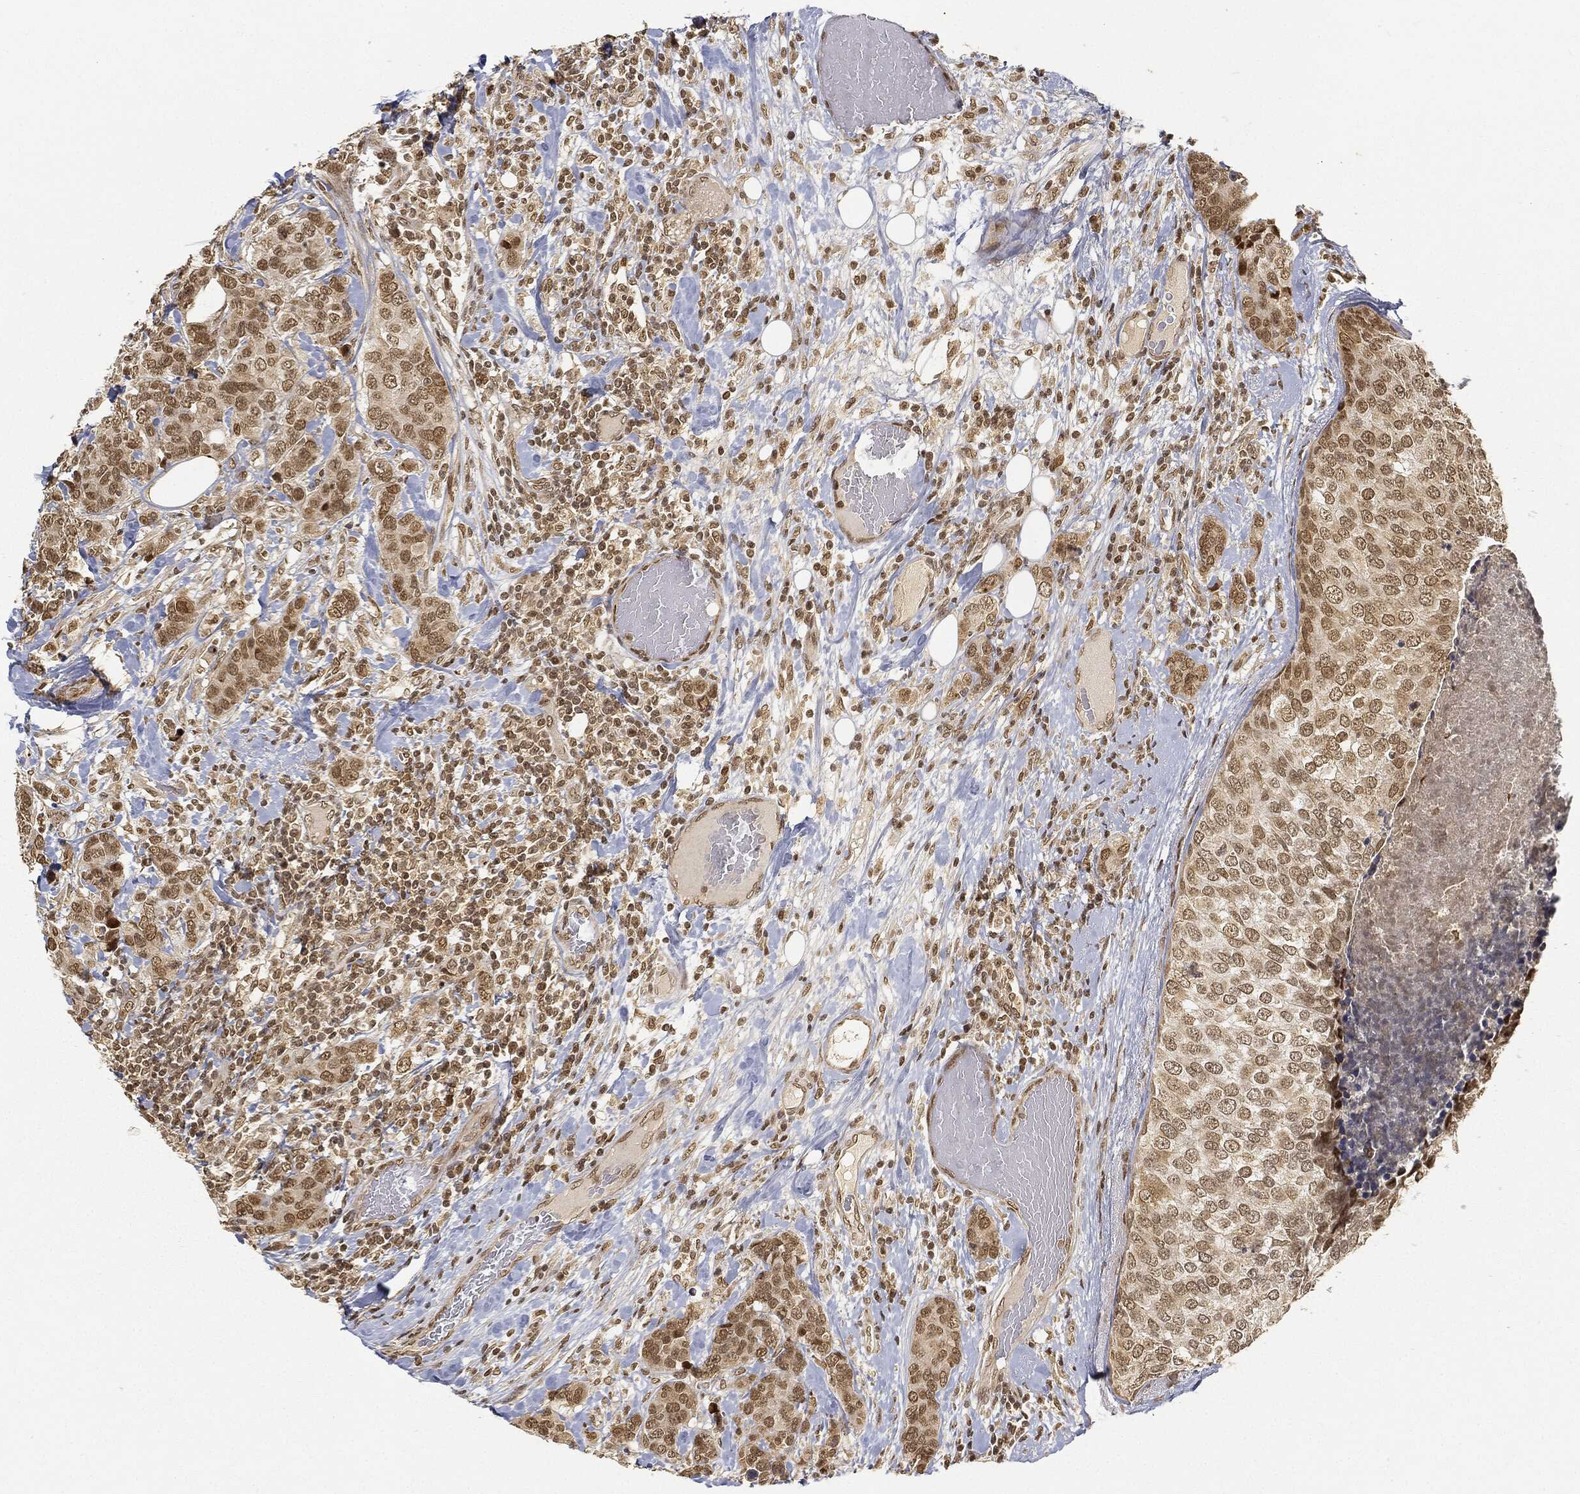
{"staining": {"intensity": "moderate", "quantity": "<25%", "location": "nuclear"}, "tissue": "breast cancer", "cell_type": "Tumor cells", "image_type": "cancer", "snomed": [{"axis": "morphology", "description": "Lobular carcinoma"}, {"axis": "topography", "description": "Breast"}], "caption": "This is a photomicrograph of immunohistochemistry (IHC) staining of breast cancer, which shows moderate positivity in the nuclear of tumor cells.", "gene": "CIB1", "patient": {"sex": "female", "age": 59}}